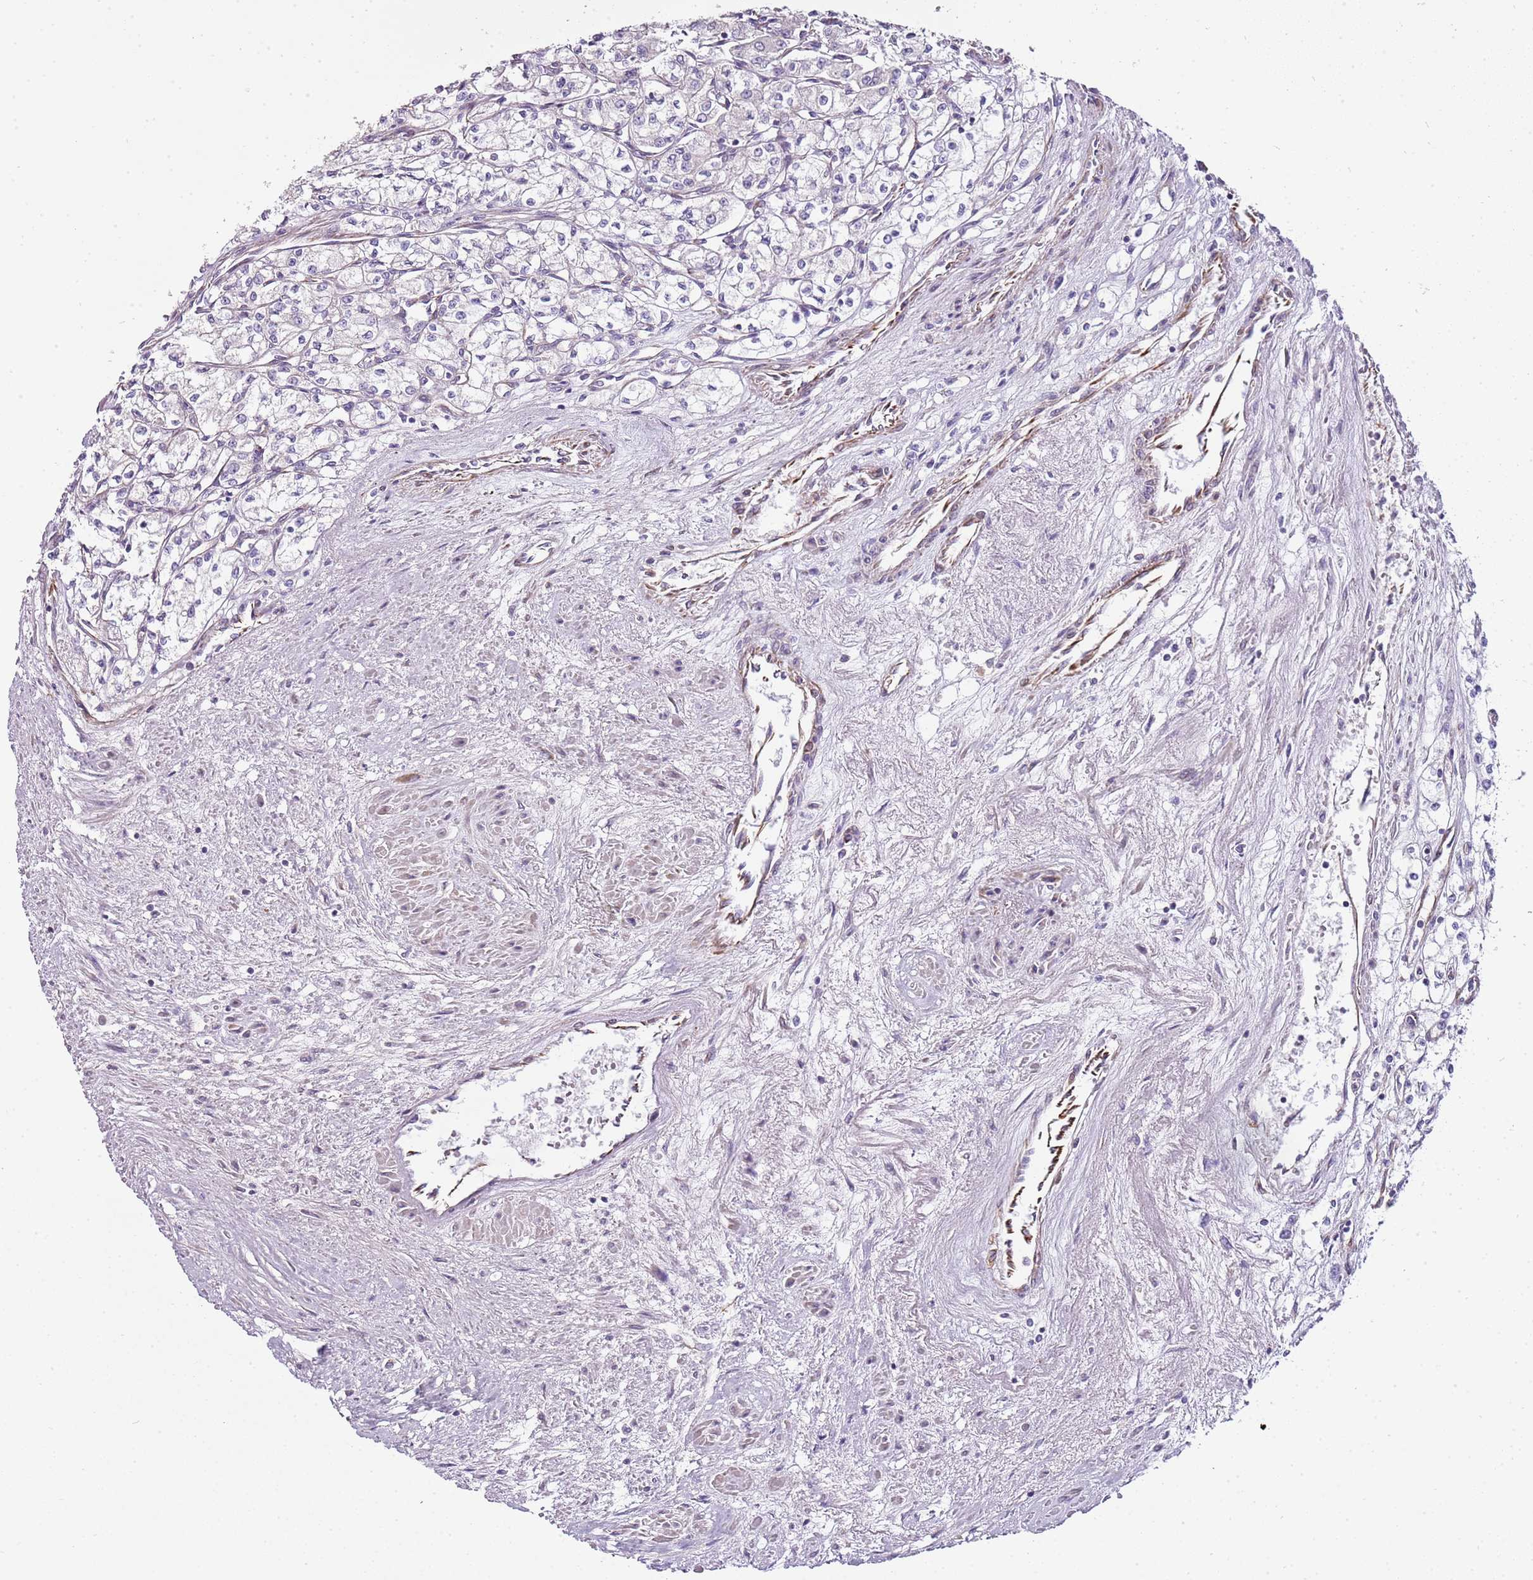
{"staining": {"intensity": "negative", "quantity": "none", "location": "none"}, "tissue": "renal cancer", "cell_type": "Tumor cells", "image_type": "cancer", "snomed": [{"axis": "morphology", "description": "Adenocarcinoma, NOS"}, {"axis": "topography", "description": "Kidney"}], "caption": "Immunohistochemical staining of human renal cancer (adenocarcinoma) shows no significant staining in tumor cells.", "gene": "ZNF786", "patient": {"sex": "male", "age": 59}}